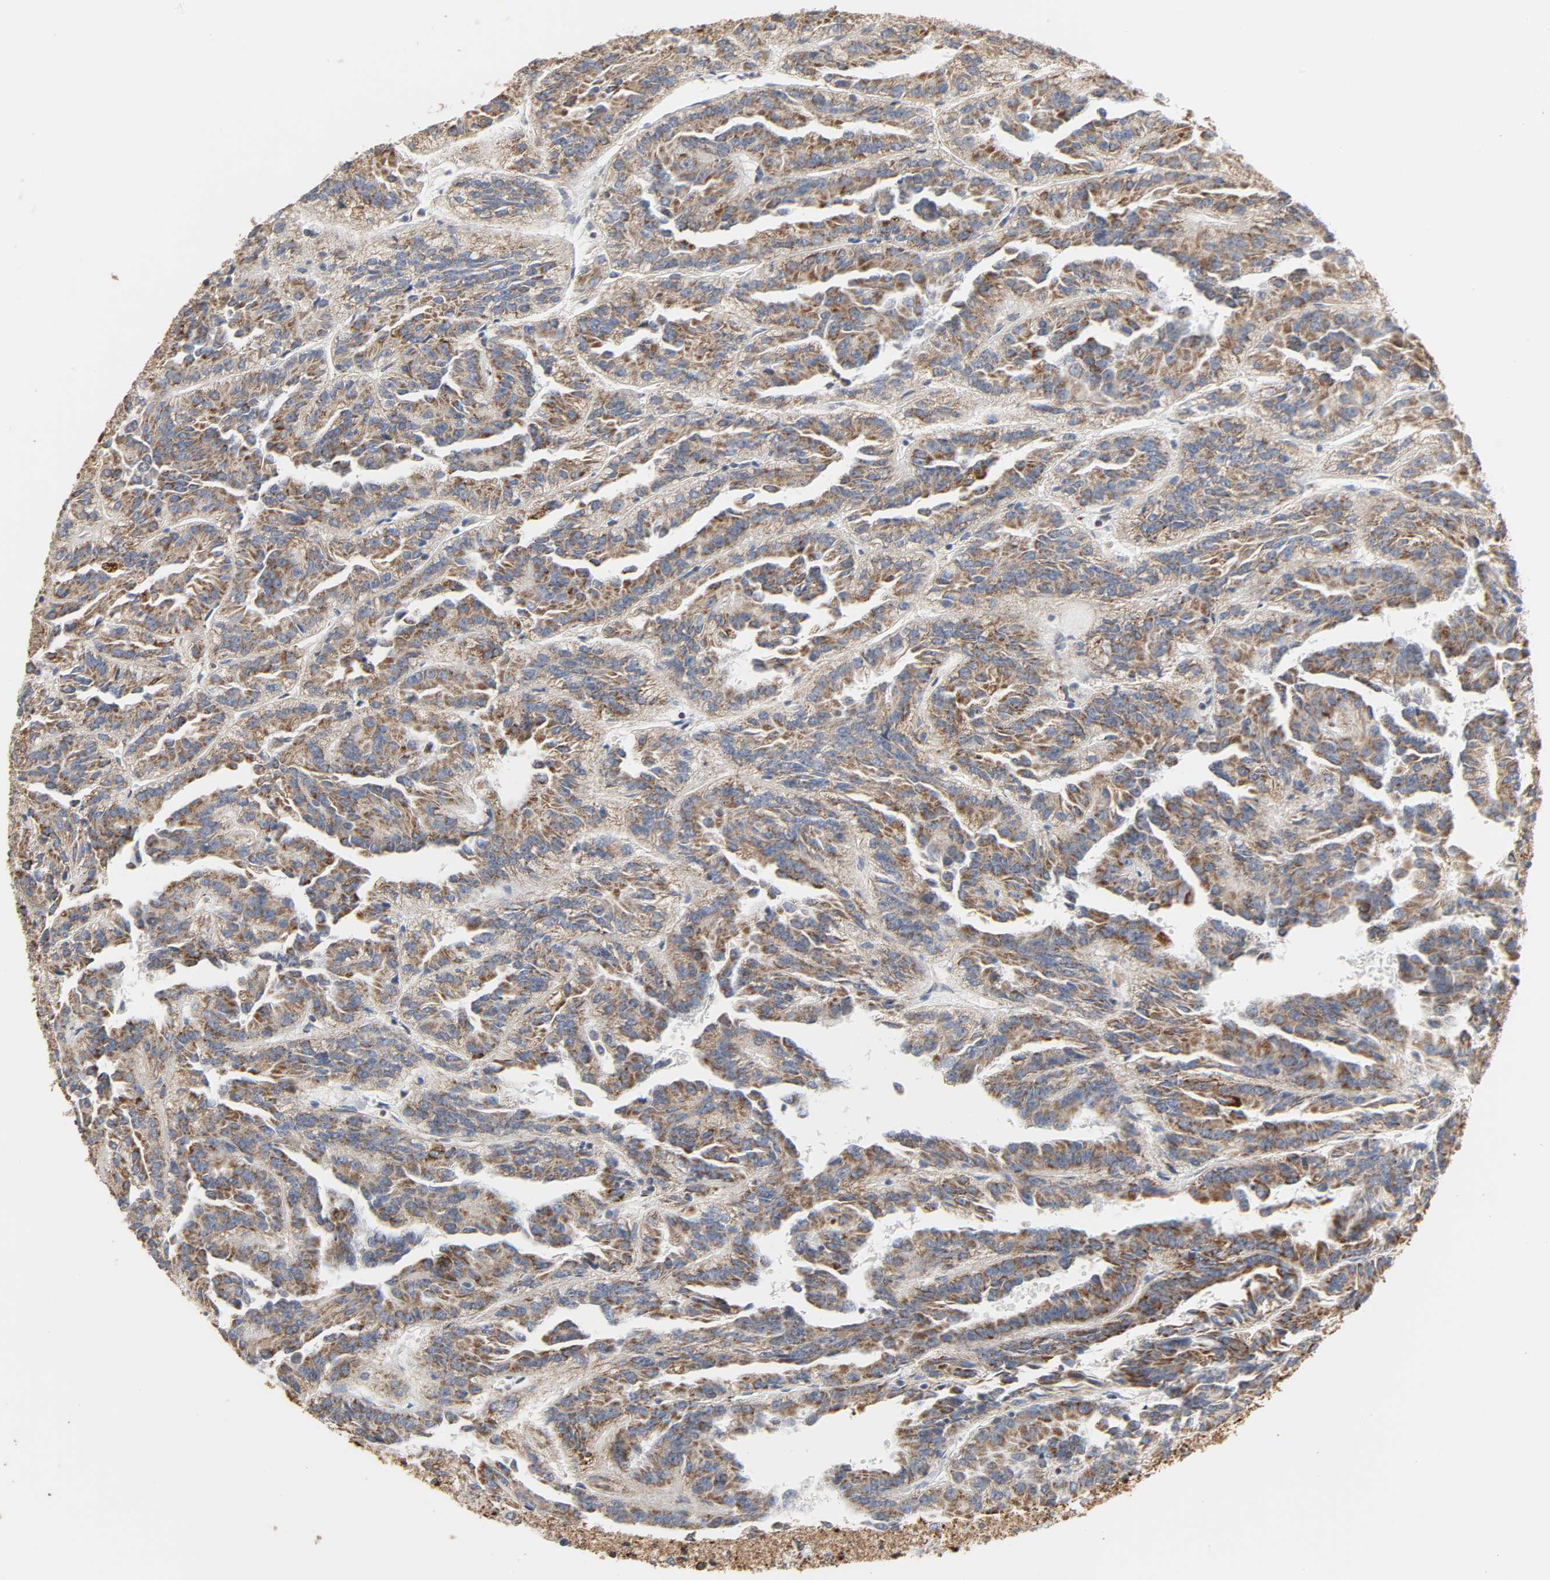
{"staining": {"intensity": "moderate", "quantity": ">75%", "location": "cytoplasmic/membranous"}, "tissue": "renal cancer", "cell_type": "Tumor cells", "image_type": "cancer", "snomed": [{"axis": "morphology", "description": "Adenocarcinoma, NOS"}, {"axis": "topography", "description": "Kidney"}], "caption": "Brown immunohistochemical staining in adenocarcinoma (renal) exhibits moderate cytoplasmic/membranous positivity in about >75% of tumor cells.", "gene": "ACAT1", "patient": {"sex": "male", "age": 46}}